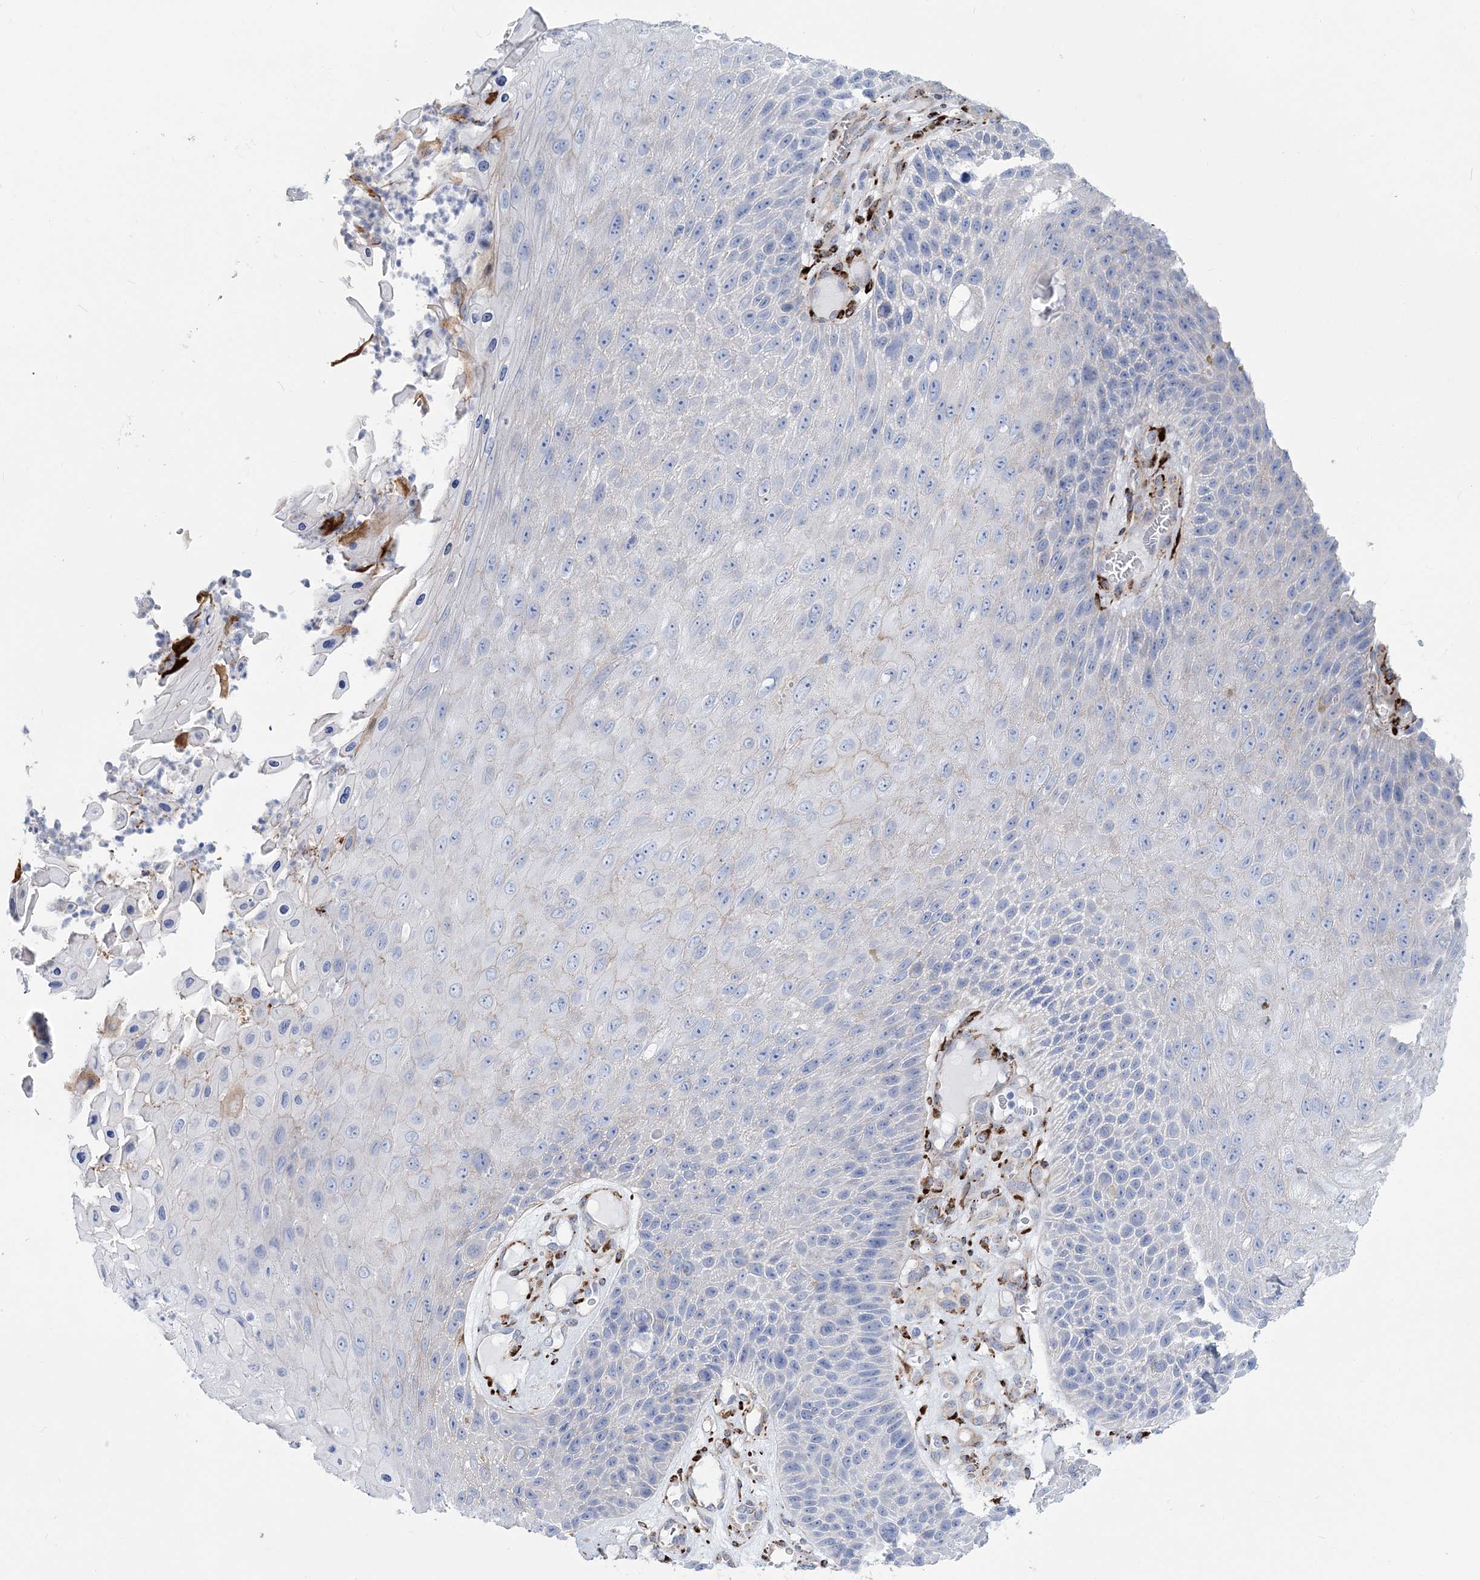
{"staining": {"intensity": "negative", "quantity": "none", "location": "none"}, "tissue": "skin cancer", "cell_type": "Tumor cells", "image_type": "cancer", "snomed": [{"axis": "morphology", "description": "Squamous cell carcinoma, NOS"}, {"axis": "topography", "description": "Skin"}], "caption": "Photomicrograph shows no significant protein staining in tumor cells of skin cancer.", "gene": "RAB11FIP5", "patient": {"sex": "female", "age": 88}}